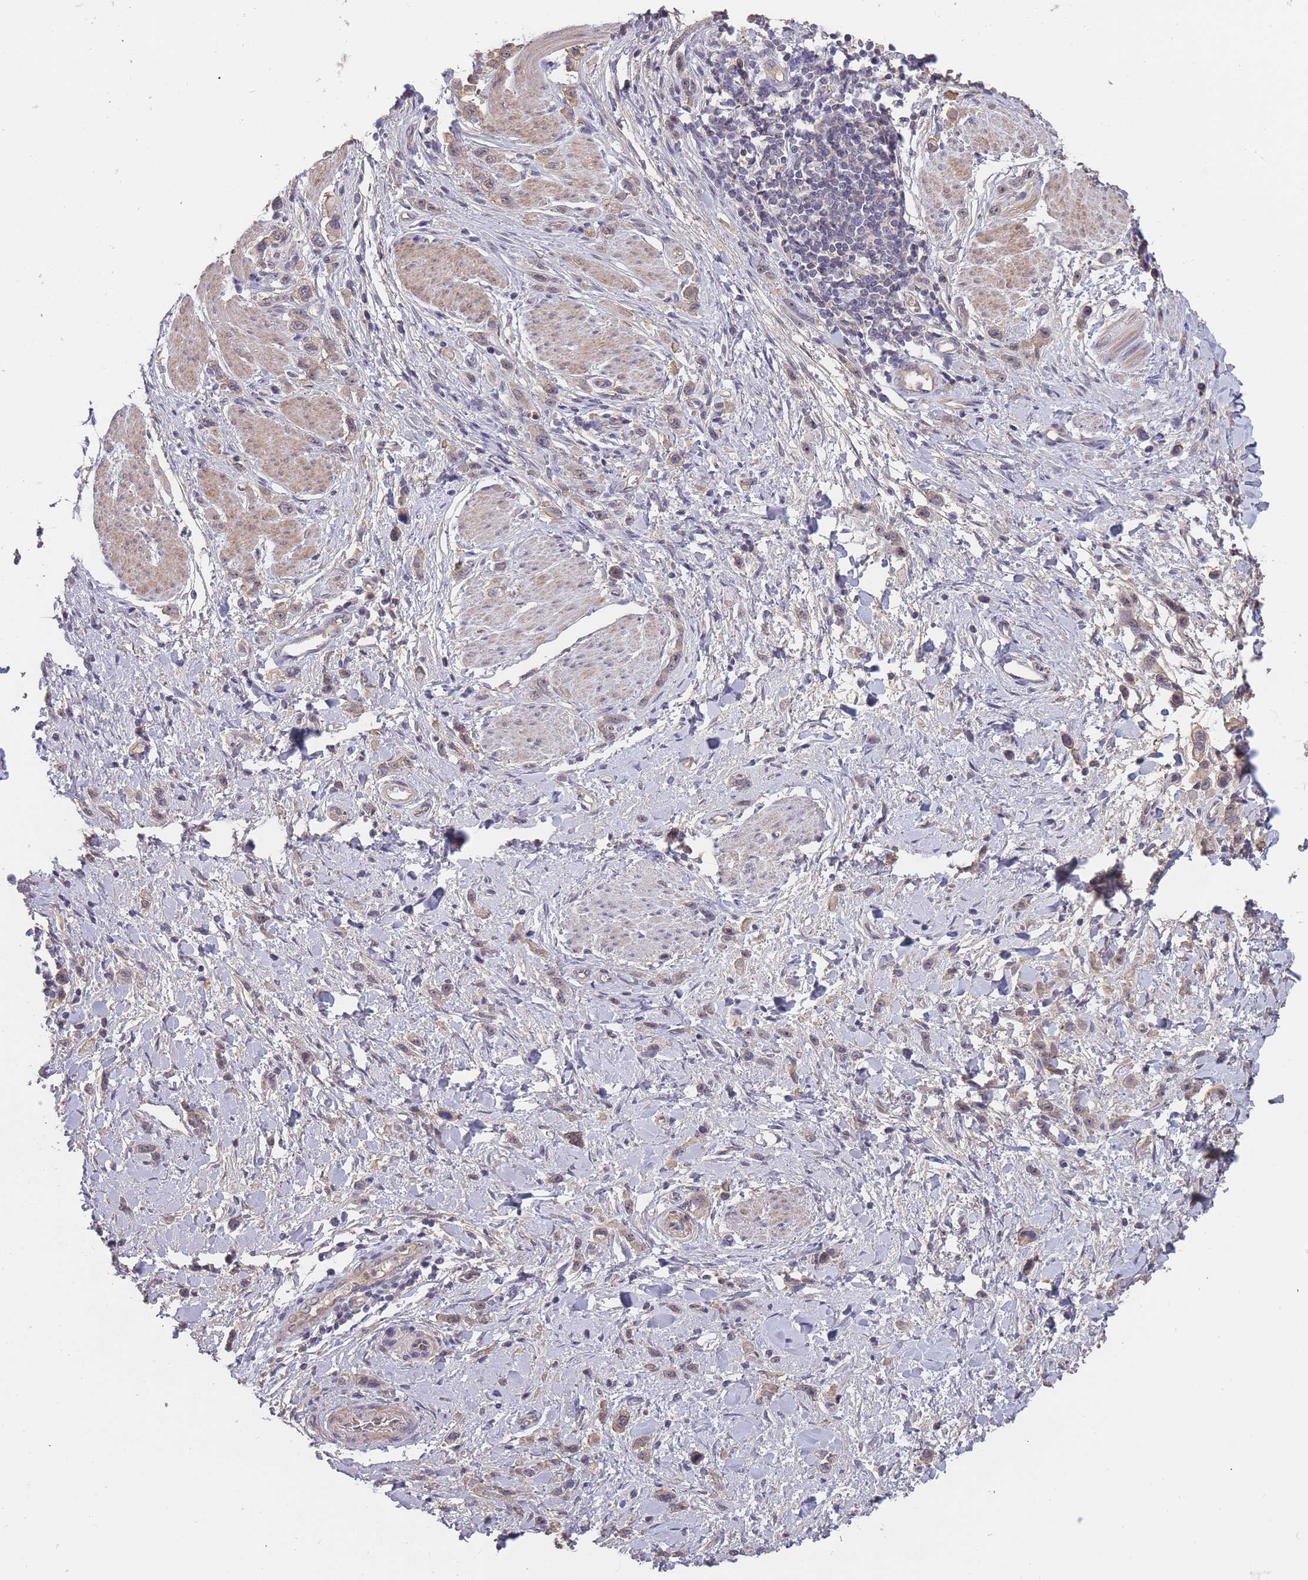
{"staining": {"intensity": "weak", "quantity": "<25%", "location": "cytoplasmic/membranous"}, "tissue": "stomach cancer", "cell_type": "Tumor cells", "image_type": "cancer", "snomed": [{"axis": "morphology", "description": "Adenocarcinoma, NOS"}, {"axis": "topography", "description": "Stomach"}], "caption": "Protein analysis of stomach cancer demonstrates no significant positivity in tumor cells. The staining was performed using DAB (3,3'-diaminobenzidine) to visualize the protein expression in brown, while the nuclei were stained in blue with hematoxylin (Magnification: 20x).", "gene": "KIAA1755", "patient": {"sex": "female", "age": 65}}